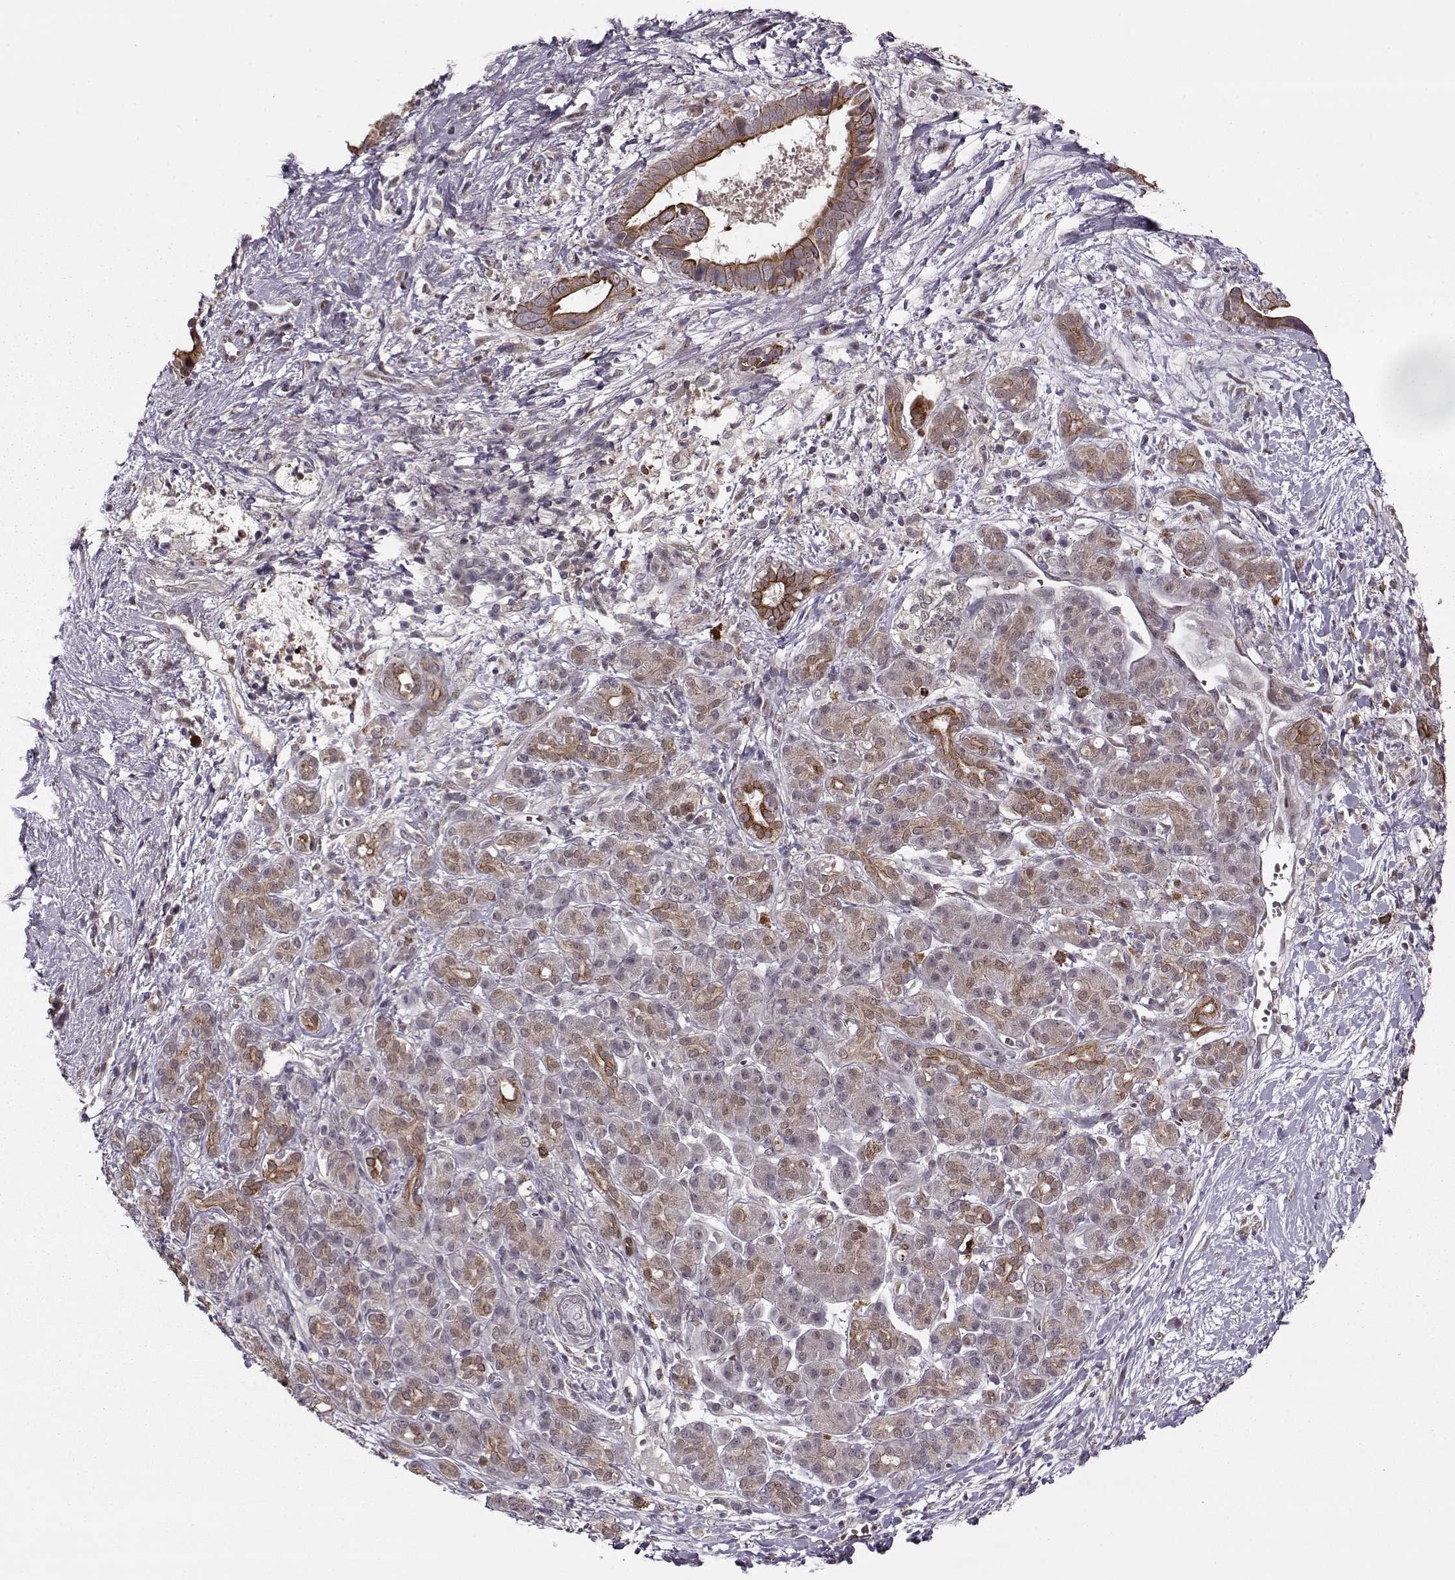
{"staining": {"intensity": "strong", "quantity": "25%-75%", "location": "cytoplasmic/membranous"}, "tissue": "pancreatic cancer", "cell_type": "Tumor cells", "image_type": "cancer", "snomed": [{"axis": "morphology", "description": "Adenocarcinoma, NOS"}, {"axis": "topography", "description": "Pancreas"}], "caption": "Strong cytoplasmic/membranous expression is identified in about 25%-75% of tumor cells in pancreatic adenocarcinoma.", "gene": "DENND4B", "patient": {"sex": "male", "age": 61}}